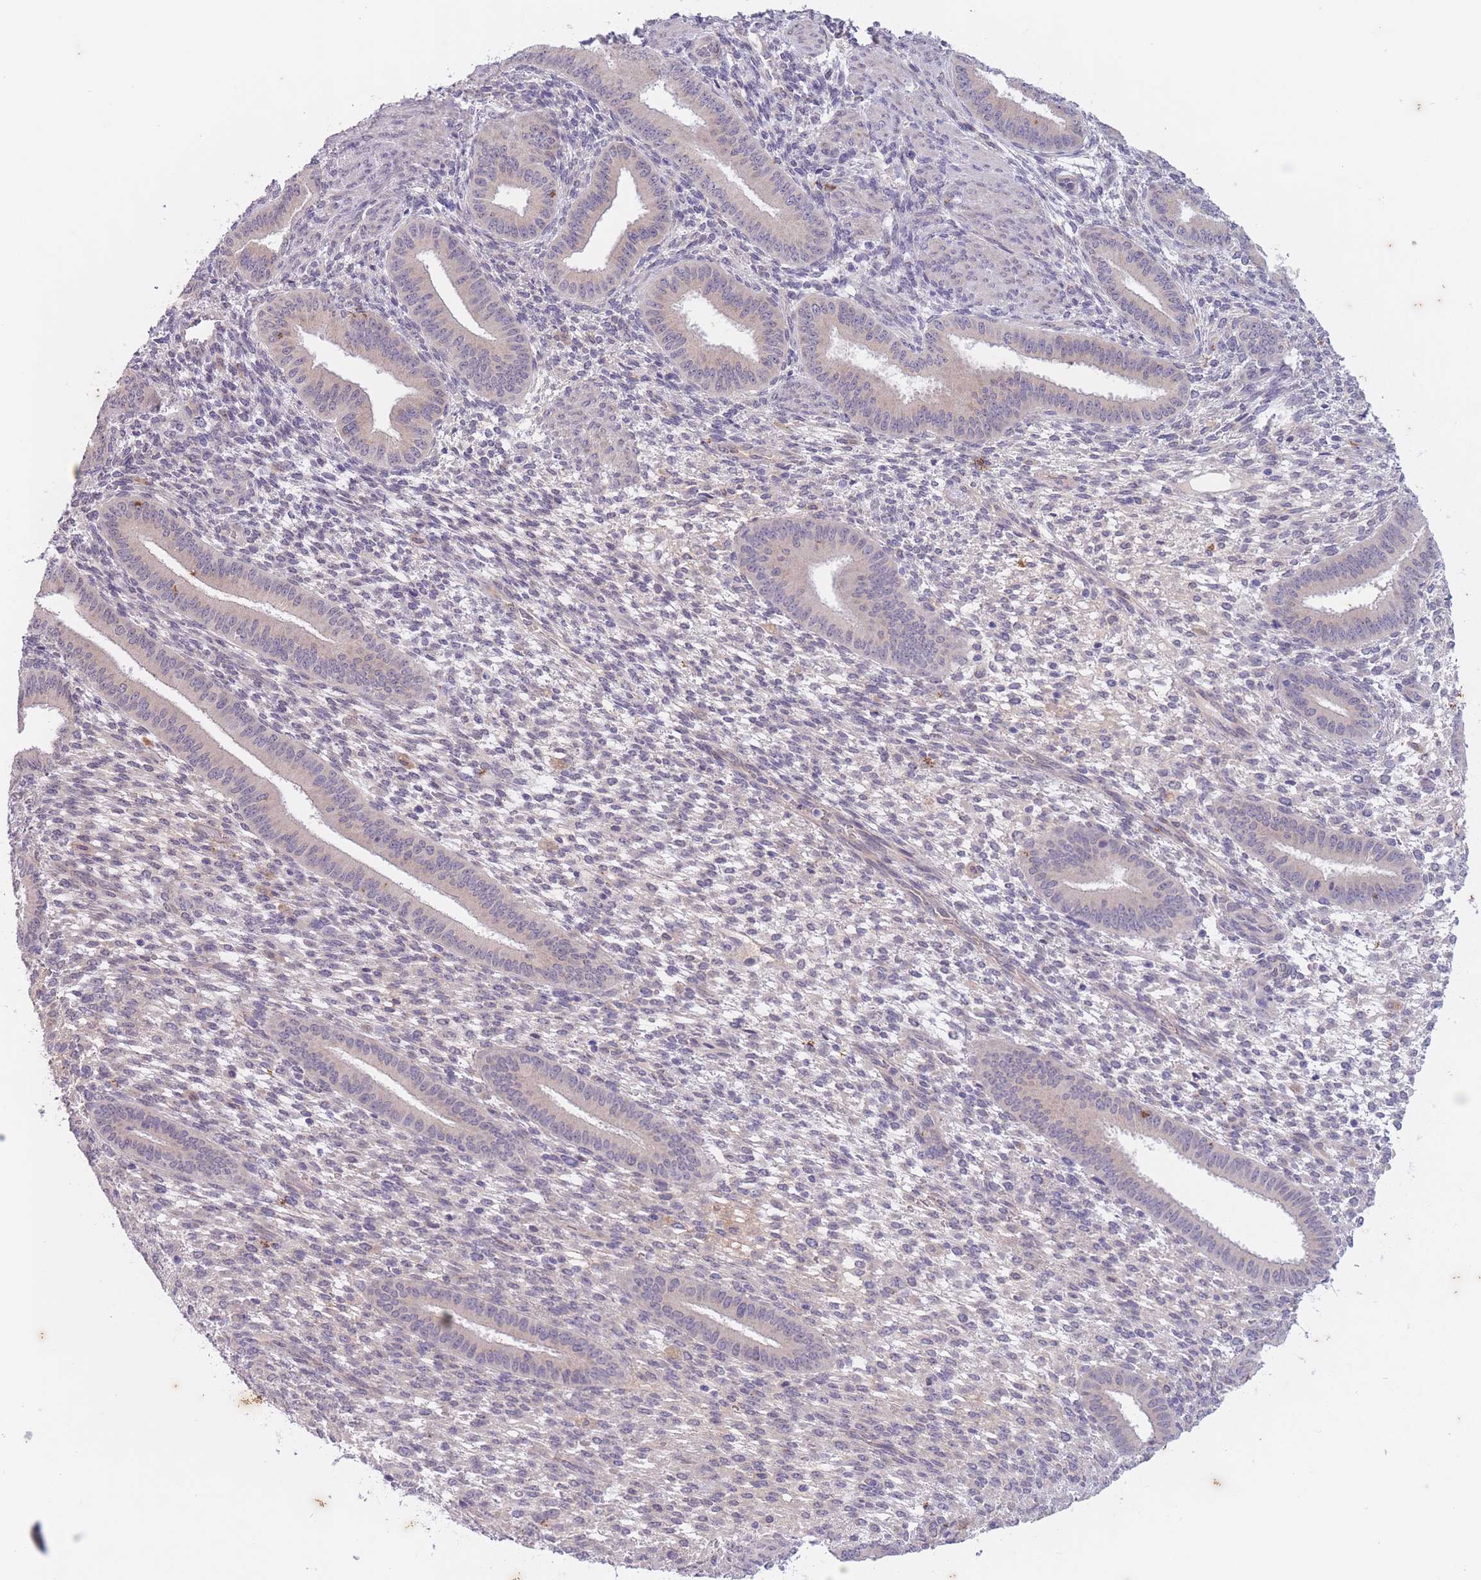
{"staining": {"intensity": "negative", "quantity": "none", "location": "none"}, "tissue": "endometrium", "cell_type": "Cells in endometrial stroma", "image_type": "normal", "snomed": [{"axis": "morphology", "description": "Normal tissue, NOS"}, {"axis": "topography", "description": "Endometrium"}], "caption": "This image is of benign endometrium stained with immunohistochemistry (IHC) to label a protein in brown with the nuclei are counter-stained blue. There is no staining in cells in endometrial stroma. Nuclei are stained in blue.", "gene": "ARPIN", "patient": {"sex": "female", "age": 36}}